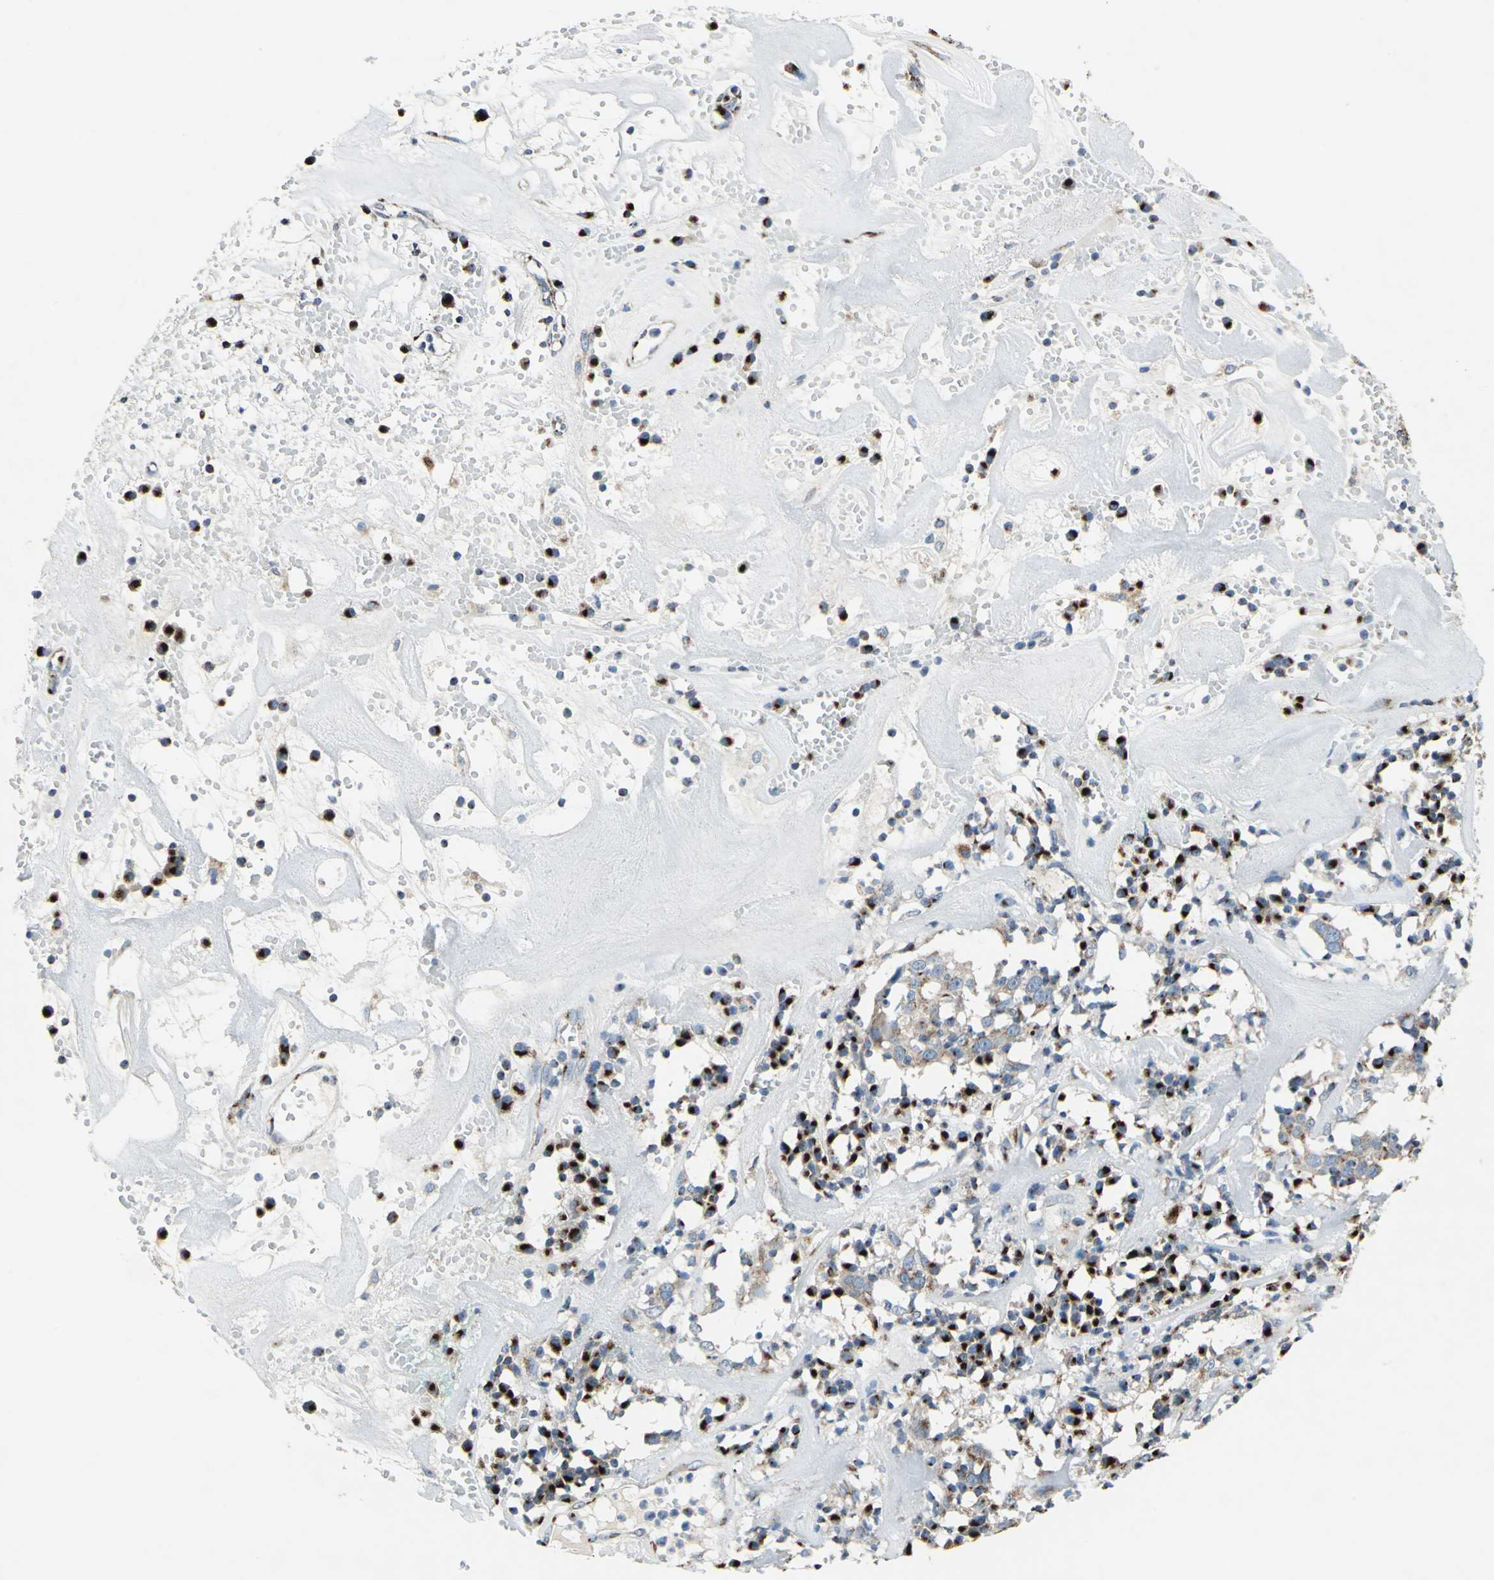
{"staining": {"intensity": "strong", "quantity": ">75%", "location": "cytoplasmic/membranous"}, "tissue": "head and neck cancer", "cell_type": "Tumor cells", "image_type": "cancer", "snomed": [{"axis": "morphology", "description": "Adenocarcinoma, NOS"}, {"axis": "topography", "description": "Salivary gland"}, {"axis": "topography", "description": "Head-Neck"}], "caption": "DAB (3,3'-diaminobenzidine) immunohistochemical staining of head and neck cancer (adenocarcinoma) demonstrates strong cytoplasmic/membranous protein positivity in approximately >75% of tumor cells.", "gene": "GPR3", "patient": {"sex": "female", "age": 65}}